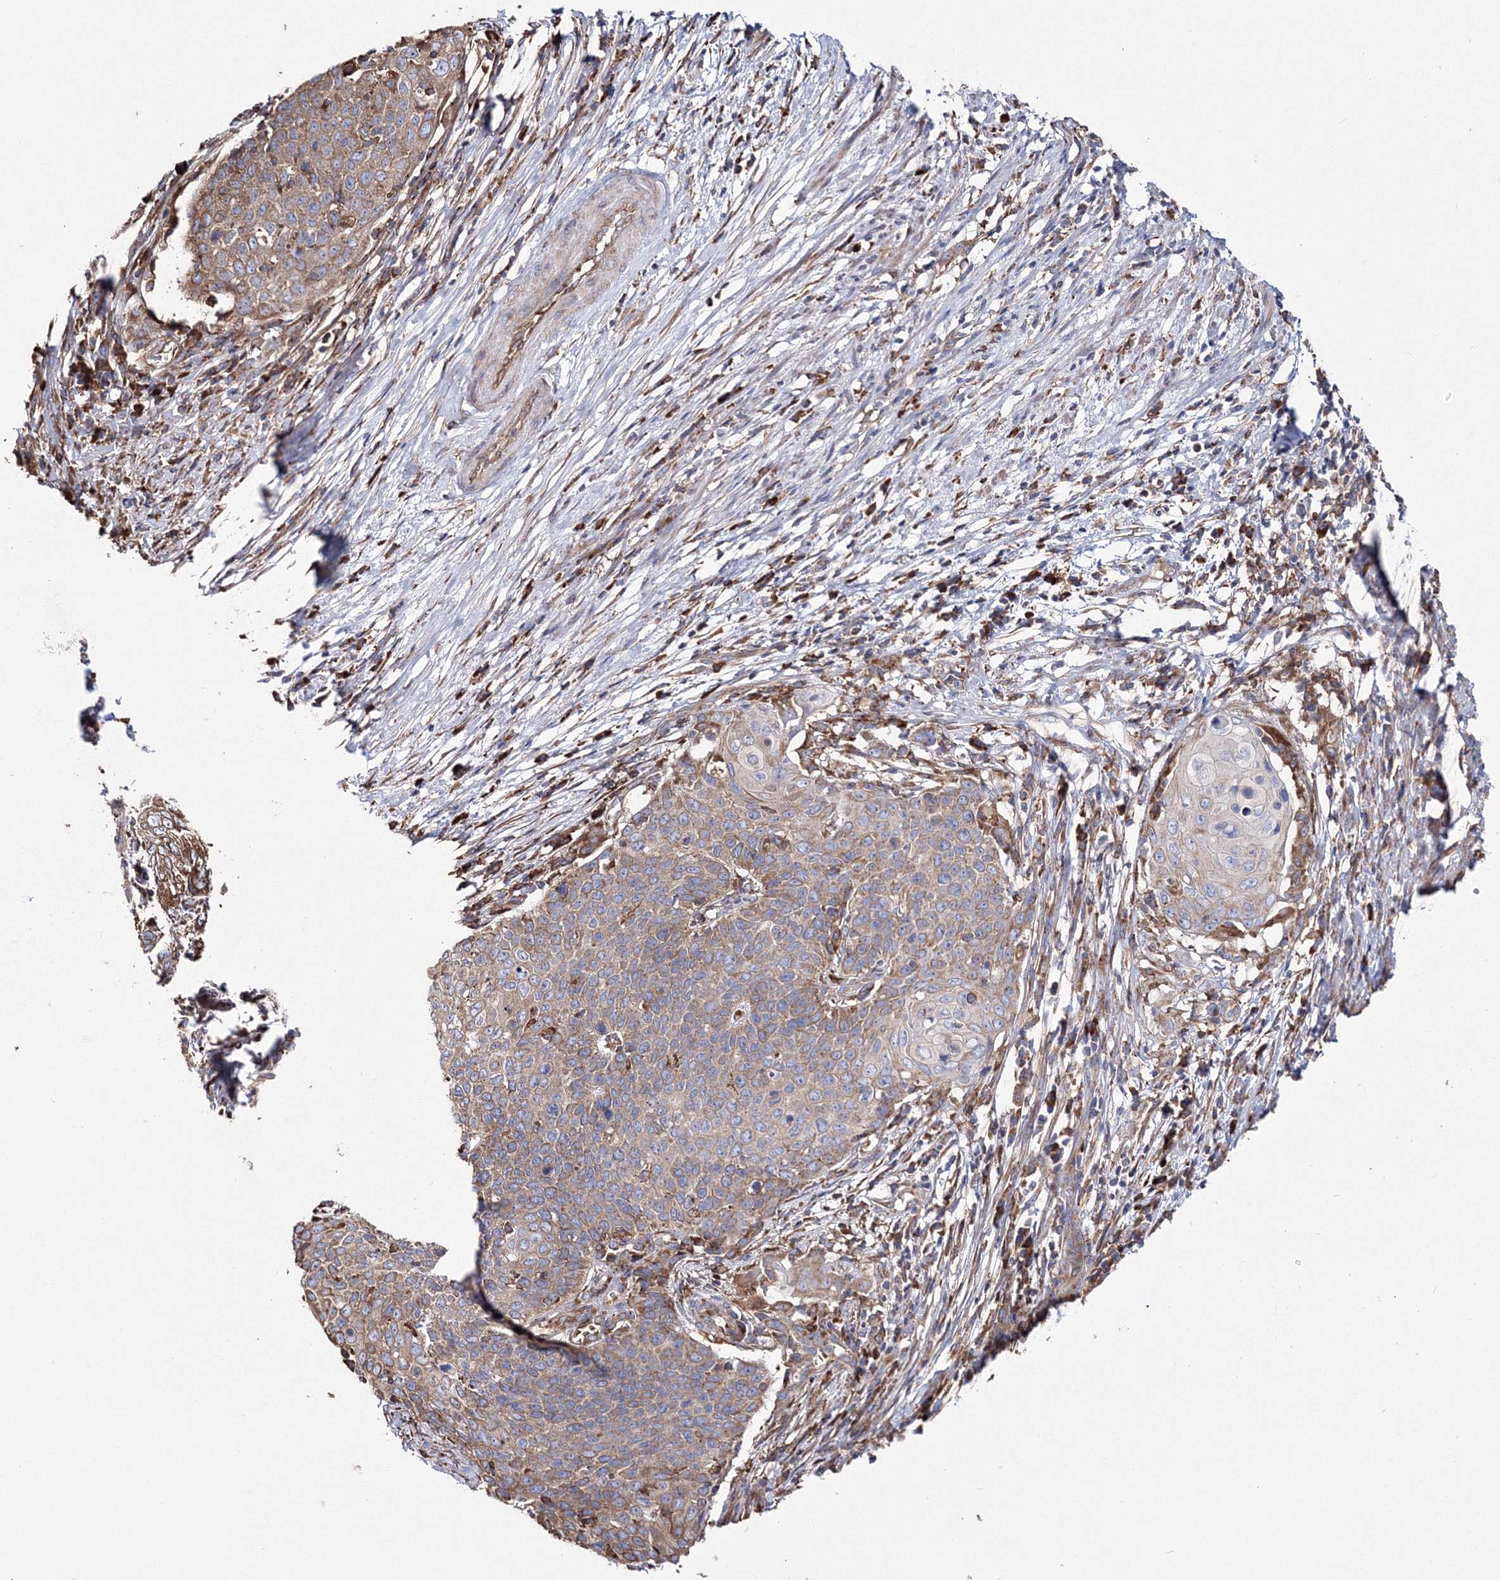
{"staining": {"intensity": "moderate", "quantity": "25%-75%", "location": "cytoplasmic/membranous"}, "tissue": "cervical cancer", "cell_type": "Tumor cells", "image_type": "cancer", "snomed": [{"axis": "morphology", "description": "Squamous cell carcinoma, NOS"}, {"axis": "topography", "description": "Cervix"}], "caption": "Squamous cell carcinoma (cervical) stained for a protein (brown) reveals moderate cytoplasmic/membranous positive staining in about 25%-75% of tumor cells.", "gene": "VPS8", "patient": {"sex": "female", "age": 39}}